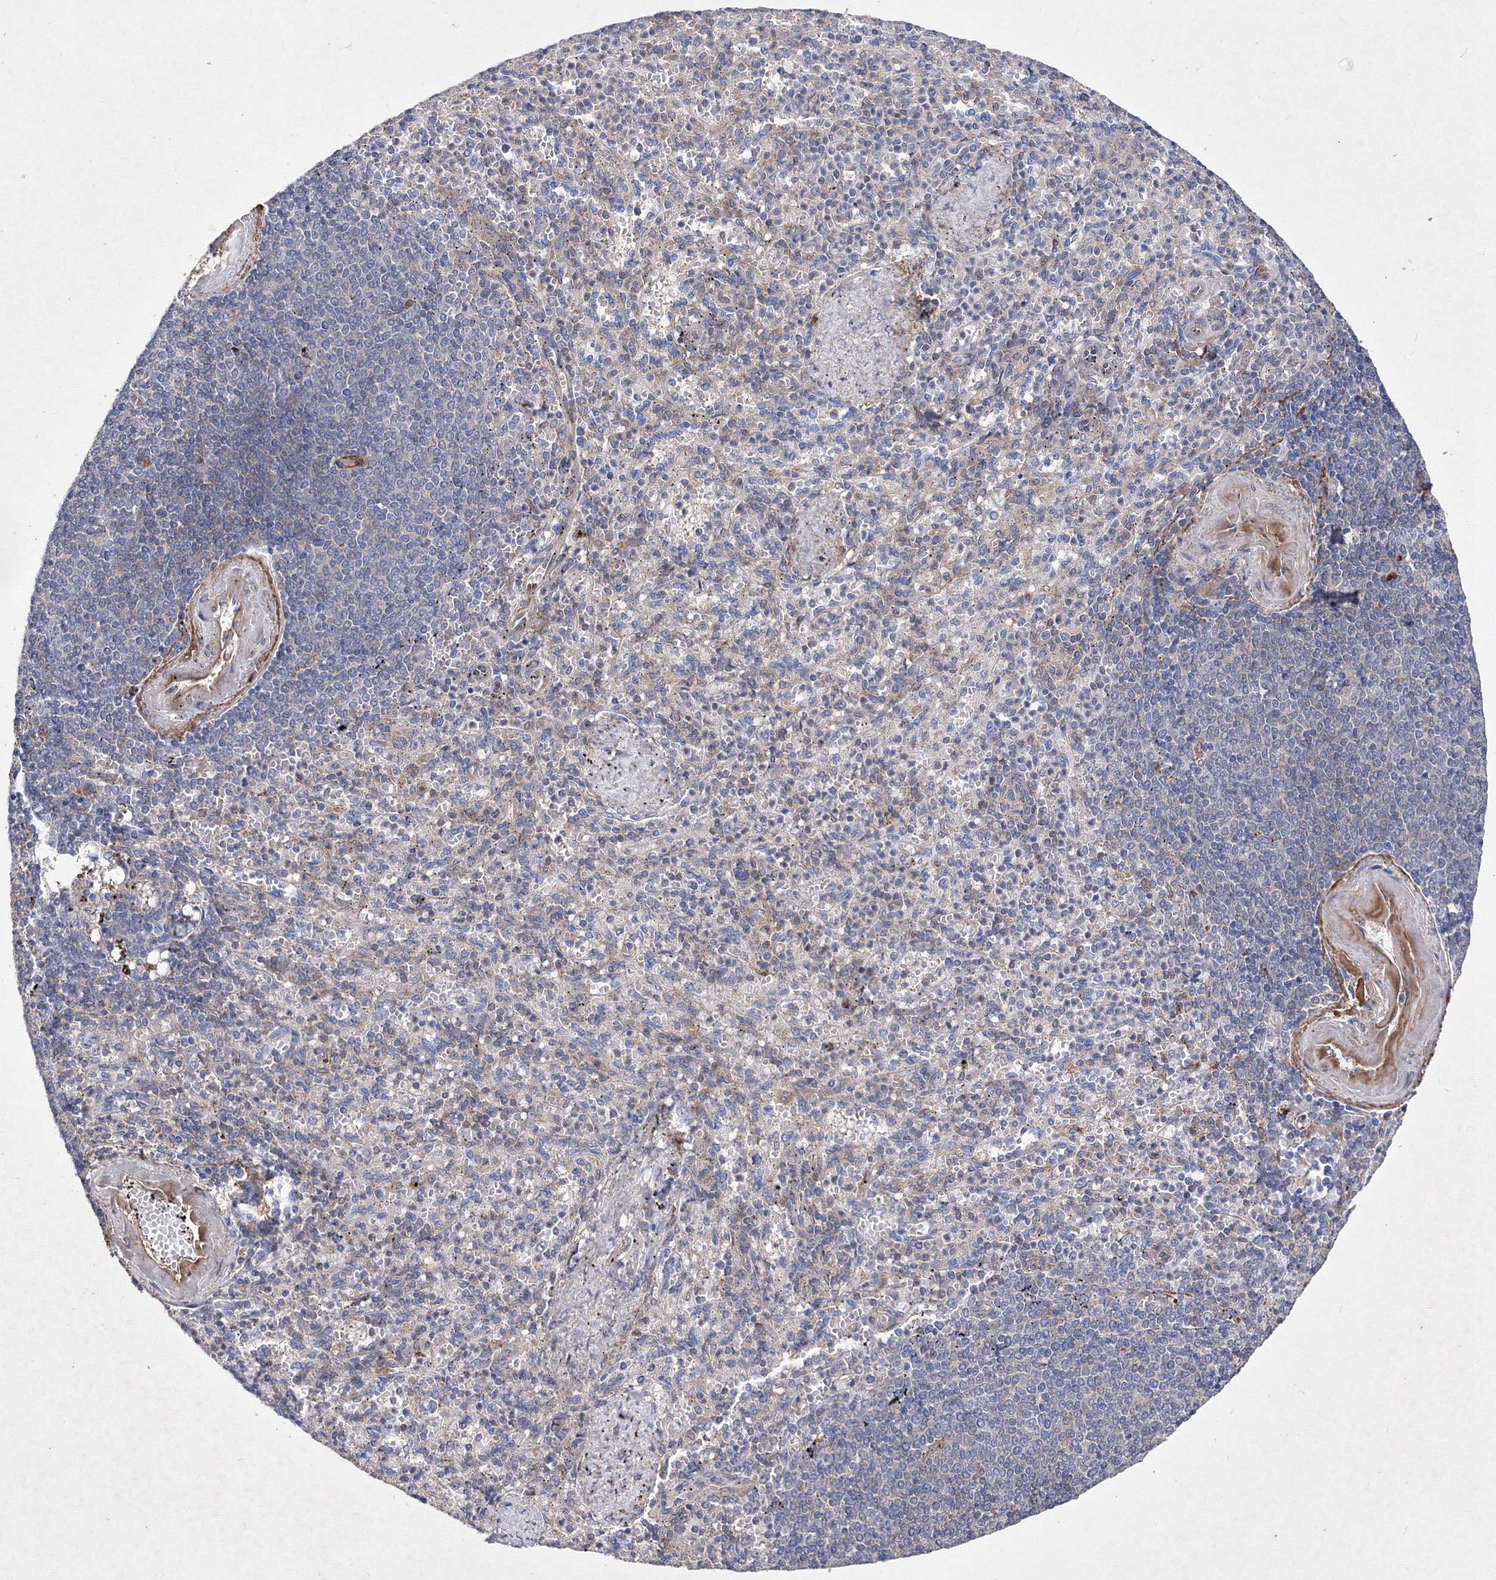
{"staining": {"intensity": "negative", "quantity": "none", "location": "none"}, "tissue": "spleen", "cell_type": "Cells in red pulp", "image_type": "normal", "snomed": [{"axis": "morphology", "description": "Normal tissue, NOS"}, {"axis": "topography", "description": "Spleen"}], "caption": "There is no significant expression in cells in red pulp of spleen. The staining is performed using DAB brown chromogen with nuclei counter-stained in using hematoxylin.", "gene": "SNX18", "patient": {"sex": "female", "age": 74}}